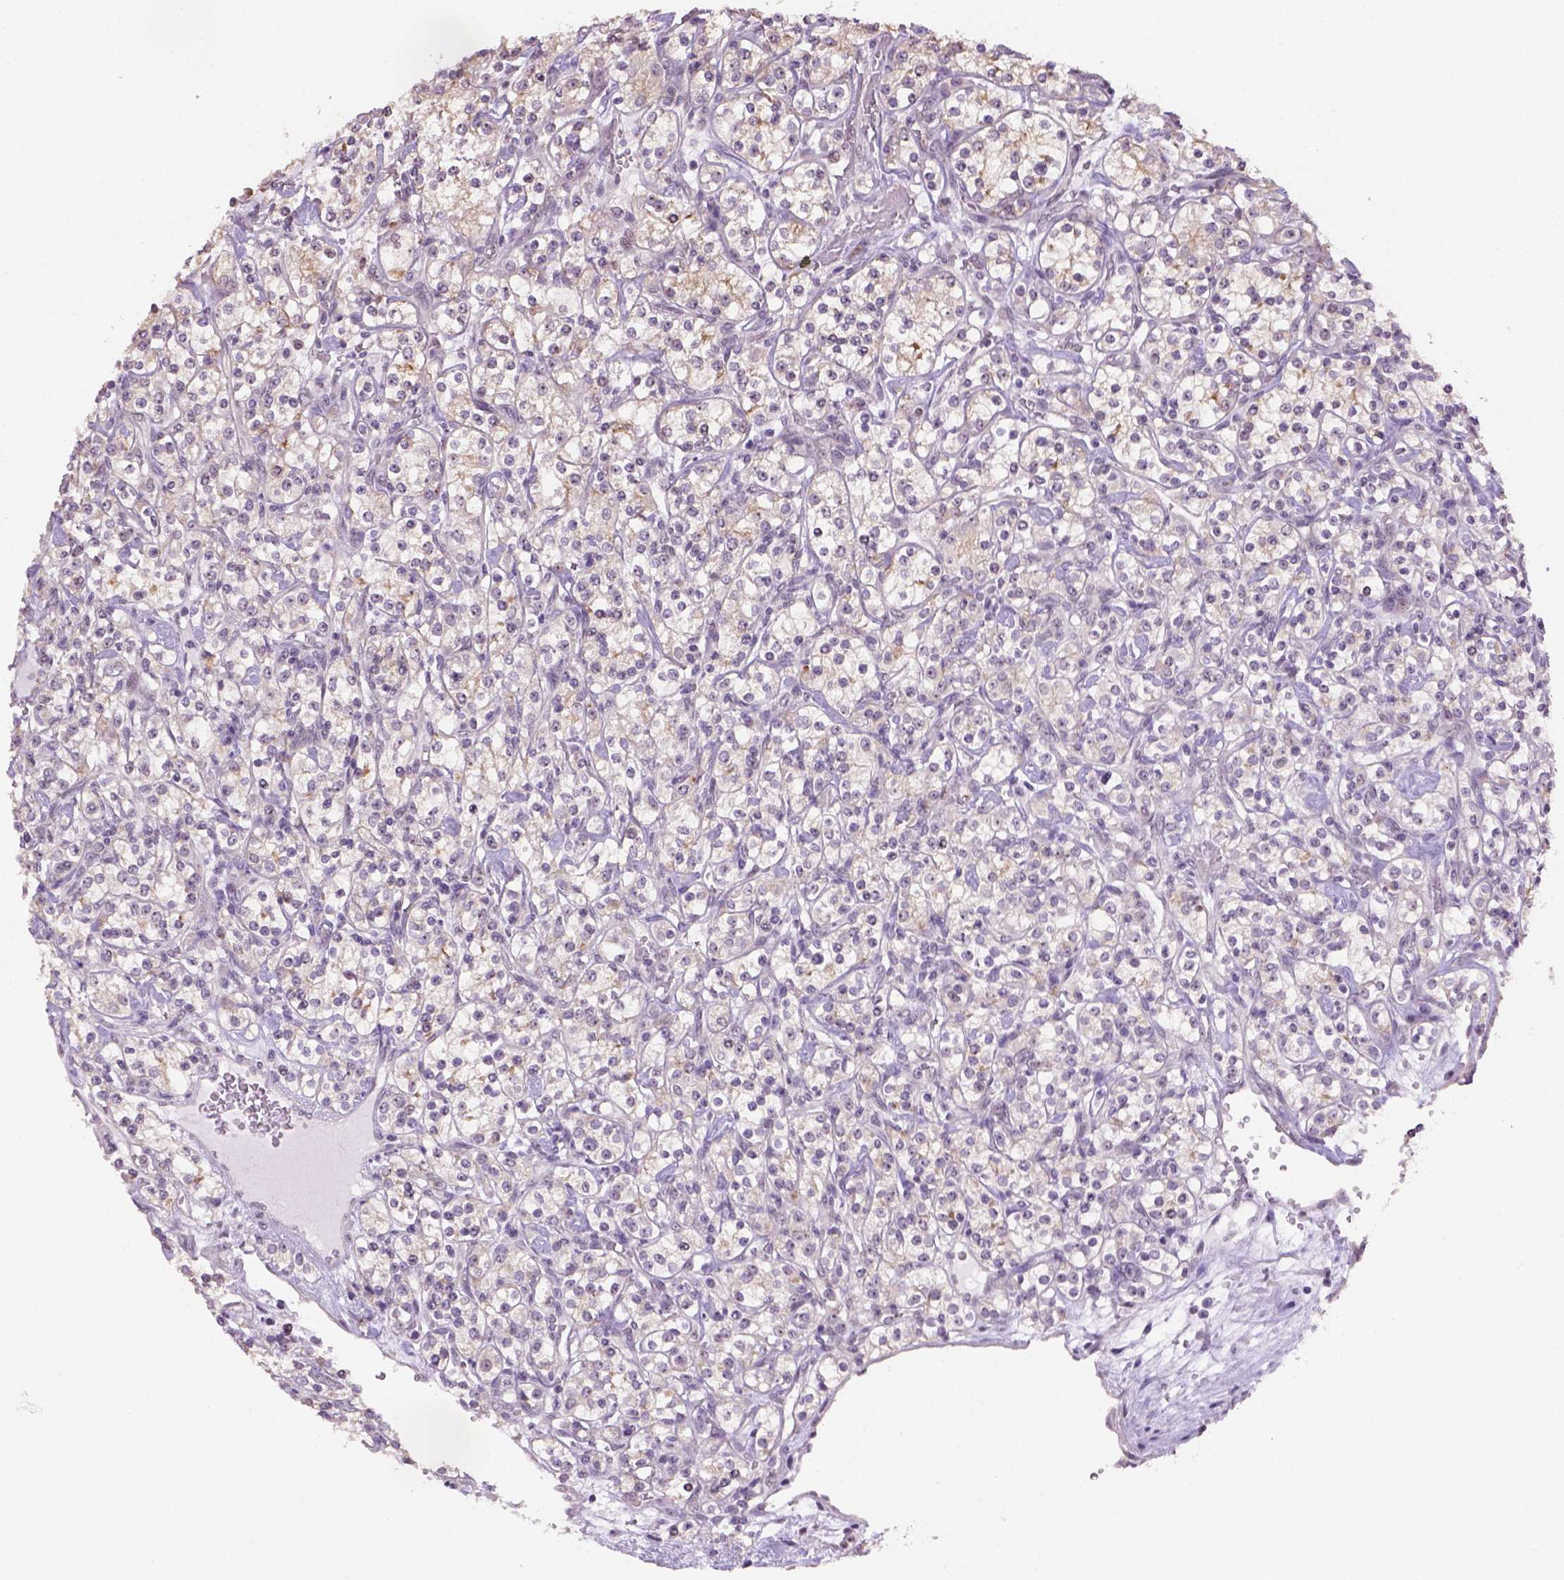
{"staining": {"intensity": "negative", "quantity": "none", "location": "none"}, "tissue": "renal cancer", "cell_type": "Tumor cells", "image_type": "cancer", "snomed": [{"axis": "morphology", "description": "Adenocarcinoma, NOS"}, {"axis": "topography", "description": "Kidney"}], "caption": "Tumor cells show no significant staining in renal cancer.", "gene": "DDX50", "patient": {"sex": "male", "age": 77}}